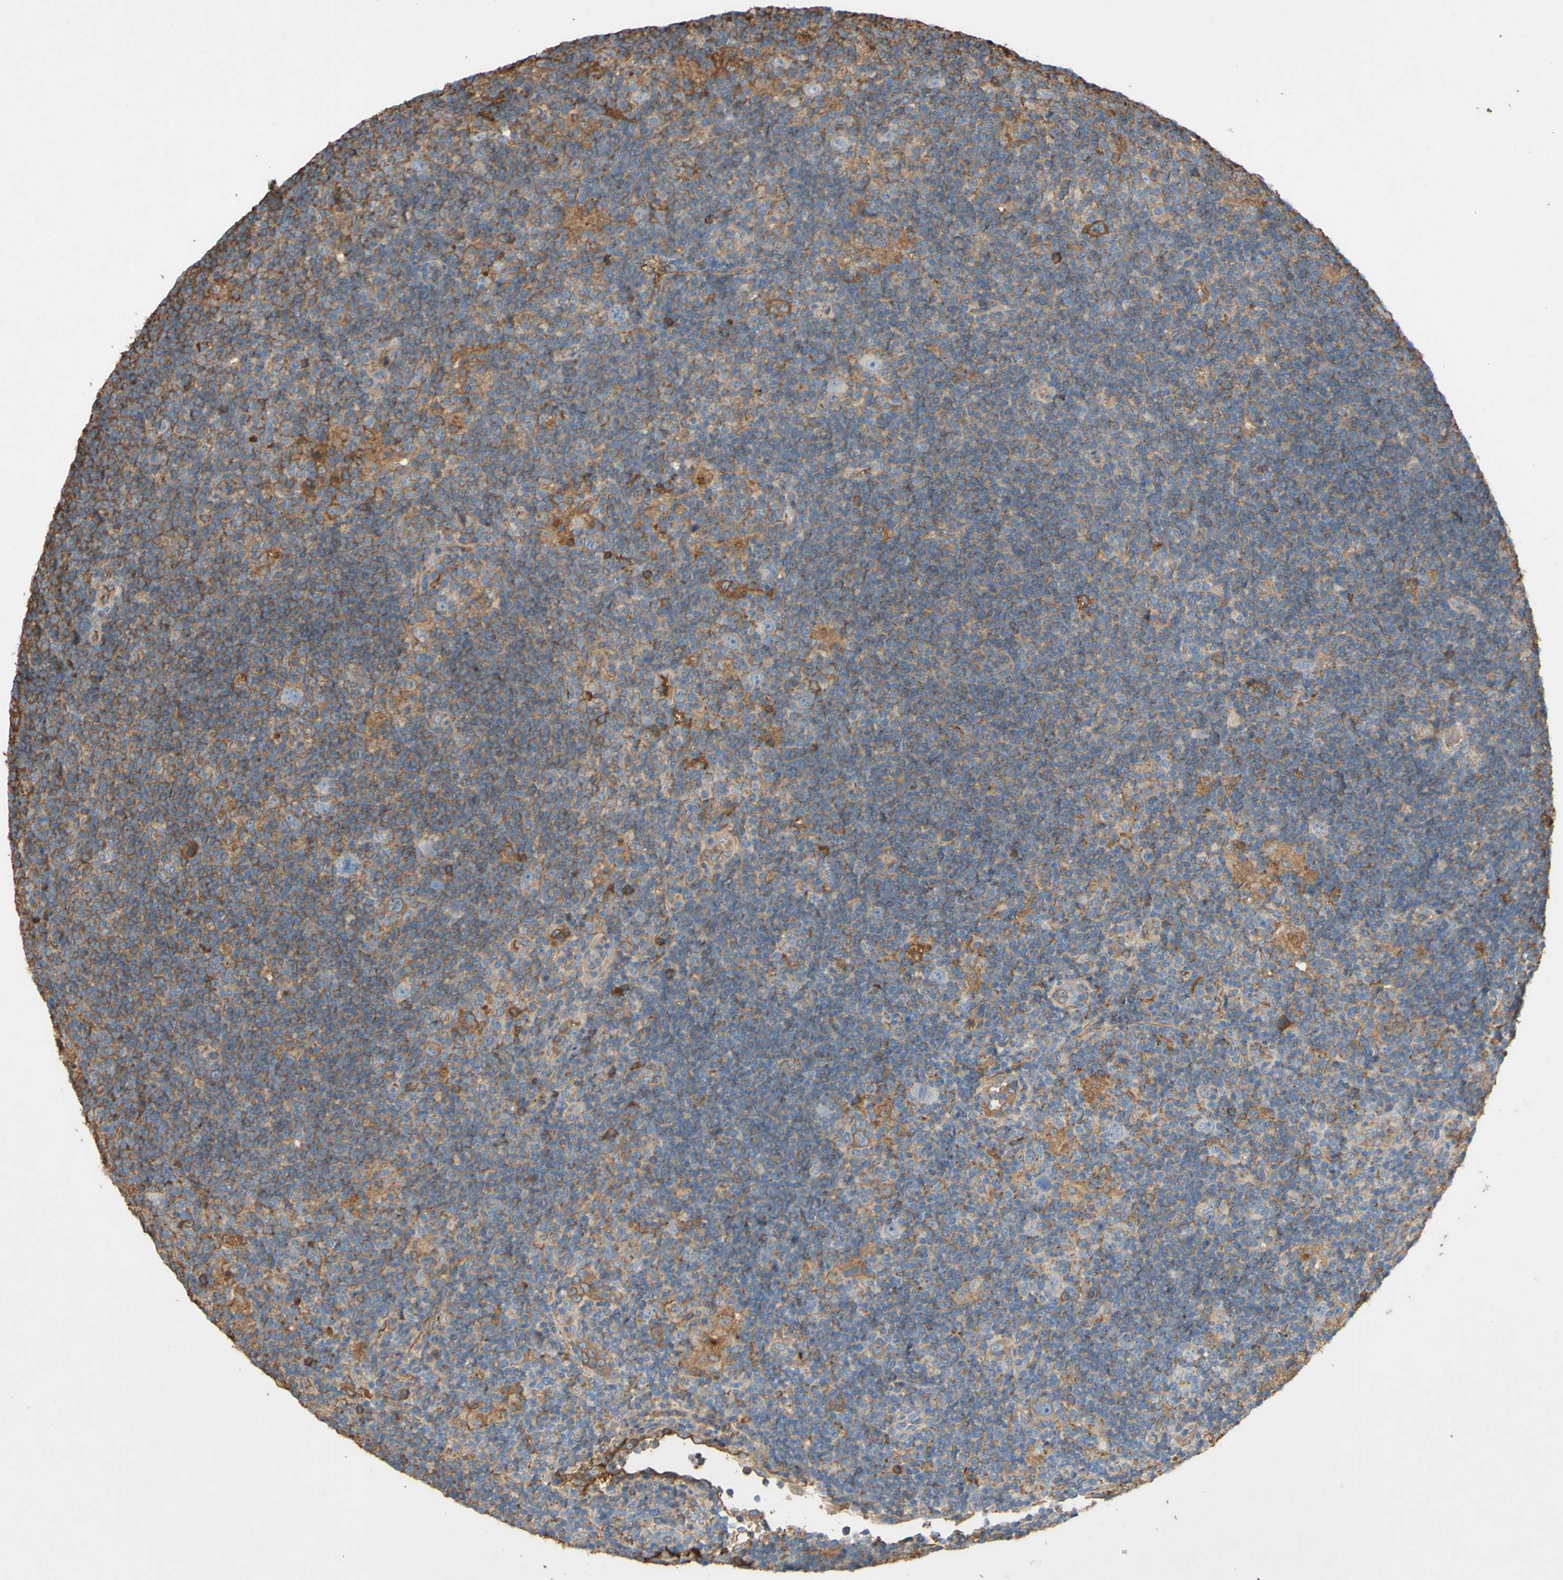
{"staining": {"intensity": "weak", "quantity": "25%-75%", "location": "cytoplasmic/membranous"}, "tissue": "lymphoma", "cell_type": "Tumor cells", "image_type": "cancer", "snomed": [{"axis": "morphology", "description": "Hodgkin's disease, NOS"}, {"axis": "topography", "description": "Lymph node"}], "caption": "Lymphoma stained with a protein marker displays weak staining in tumor cells.", "gene": "PTGDS", "patient": {"sex": "female", "age": 57}}